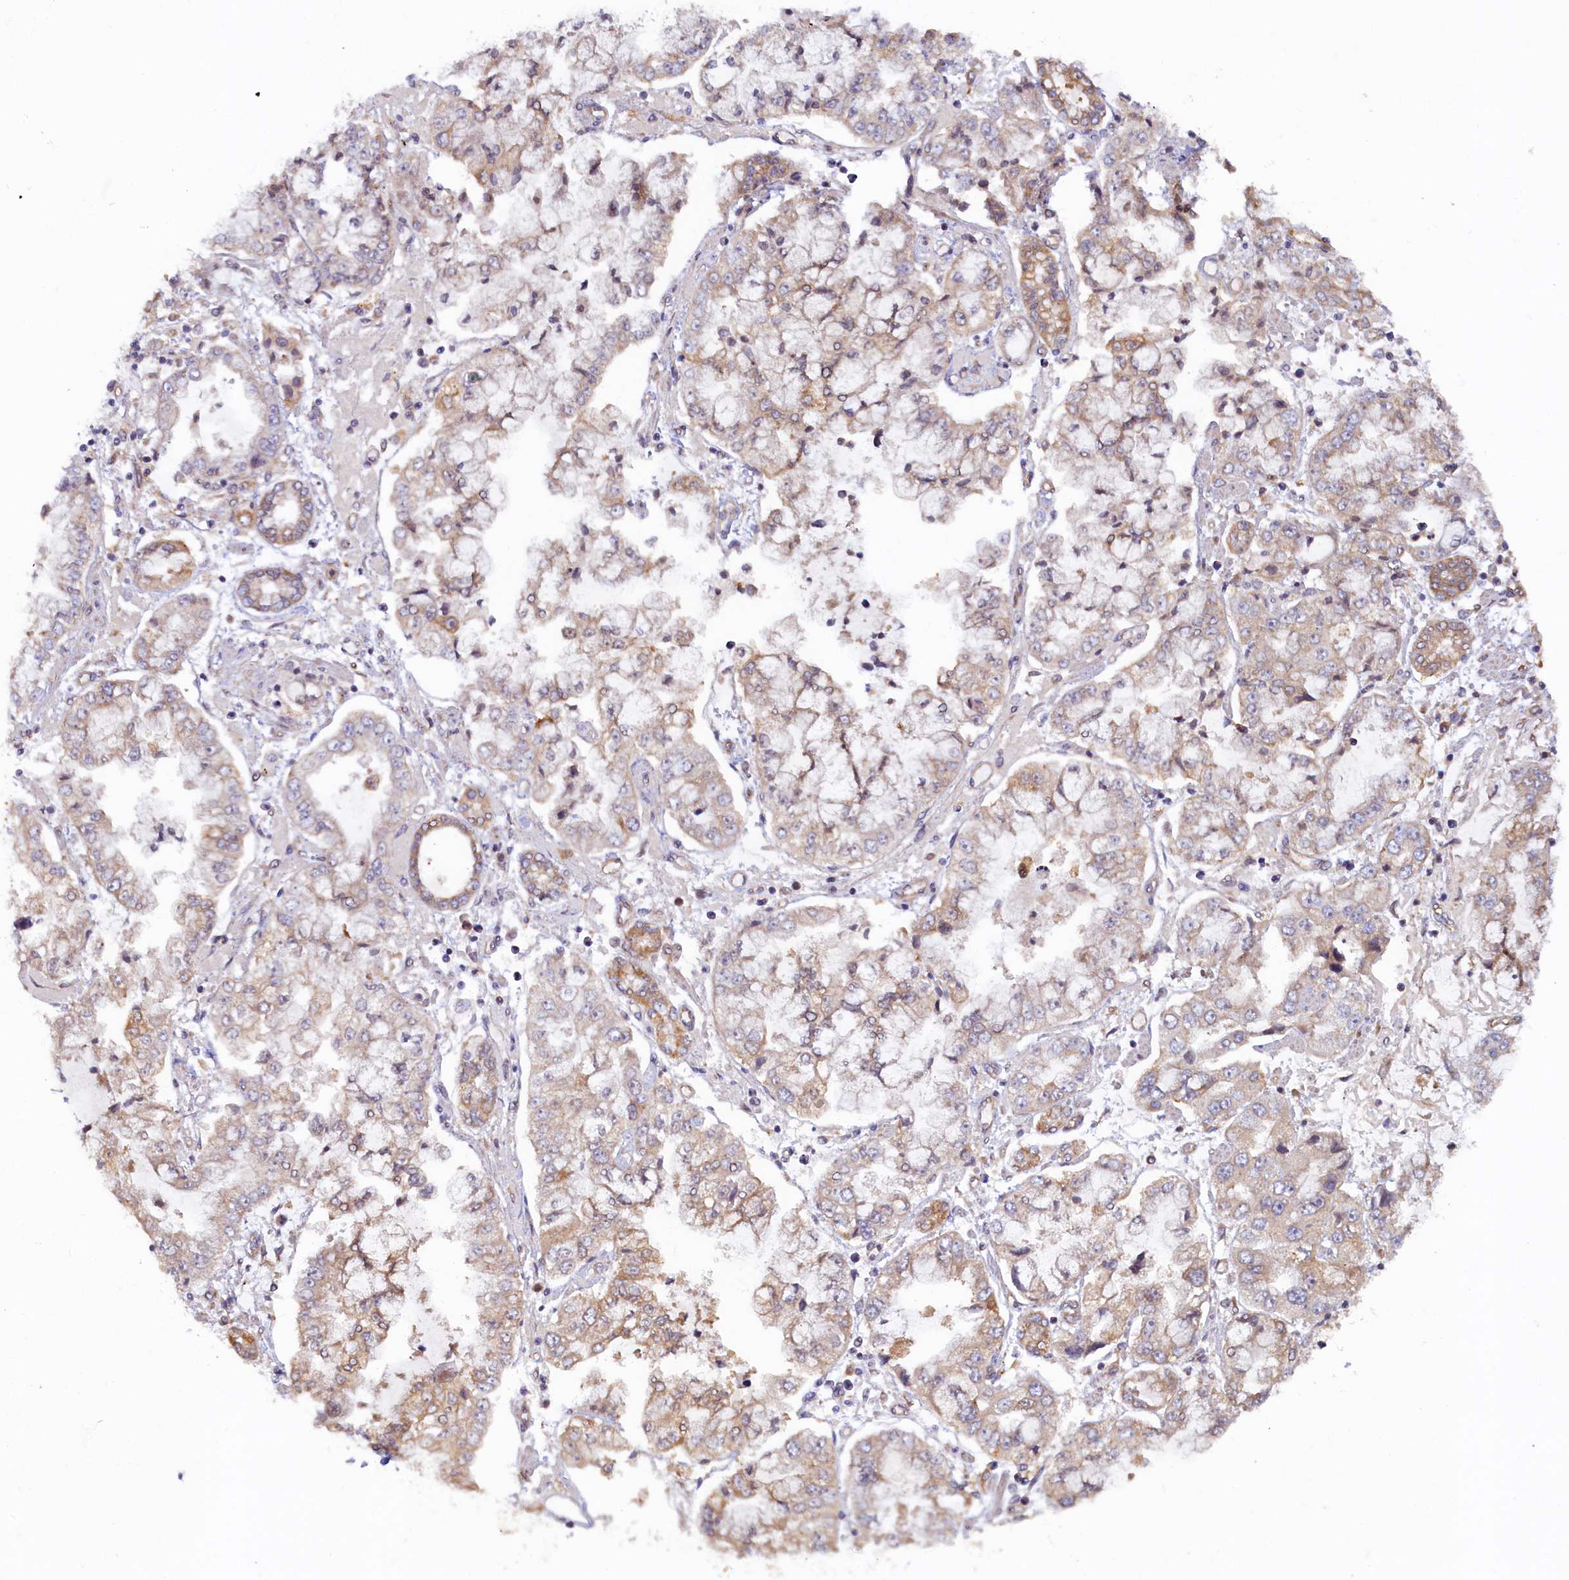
{"staining": {"intensity": "weak", "quantity": "25%-75%", "location": "cytoplasmic/membranous"}, "tissue": "stomach cancer", "cell_type": "Tumor cells", "image_type": "cancer", "snomed": [{"axis": "morphology", "description": "Adenocarcinoma, NOS"}, {"axis": "topography", "description": "Stomach"}], "caption": "Immunohistochemistry (DAB) staining of human stomach adenocarcinoma demonstrates weak cytoplasmic/membranous protein staining in approximately 25%-75% of tumor cells. (Brightfield microscopy of DAB IHC at high magnification).", "gene": "STX12", "patient": {"sex": "male", "age": 76}}